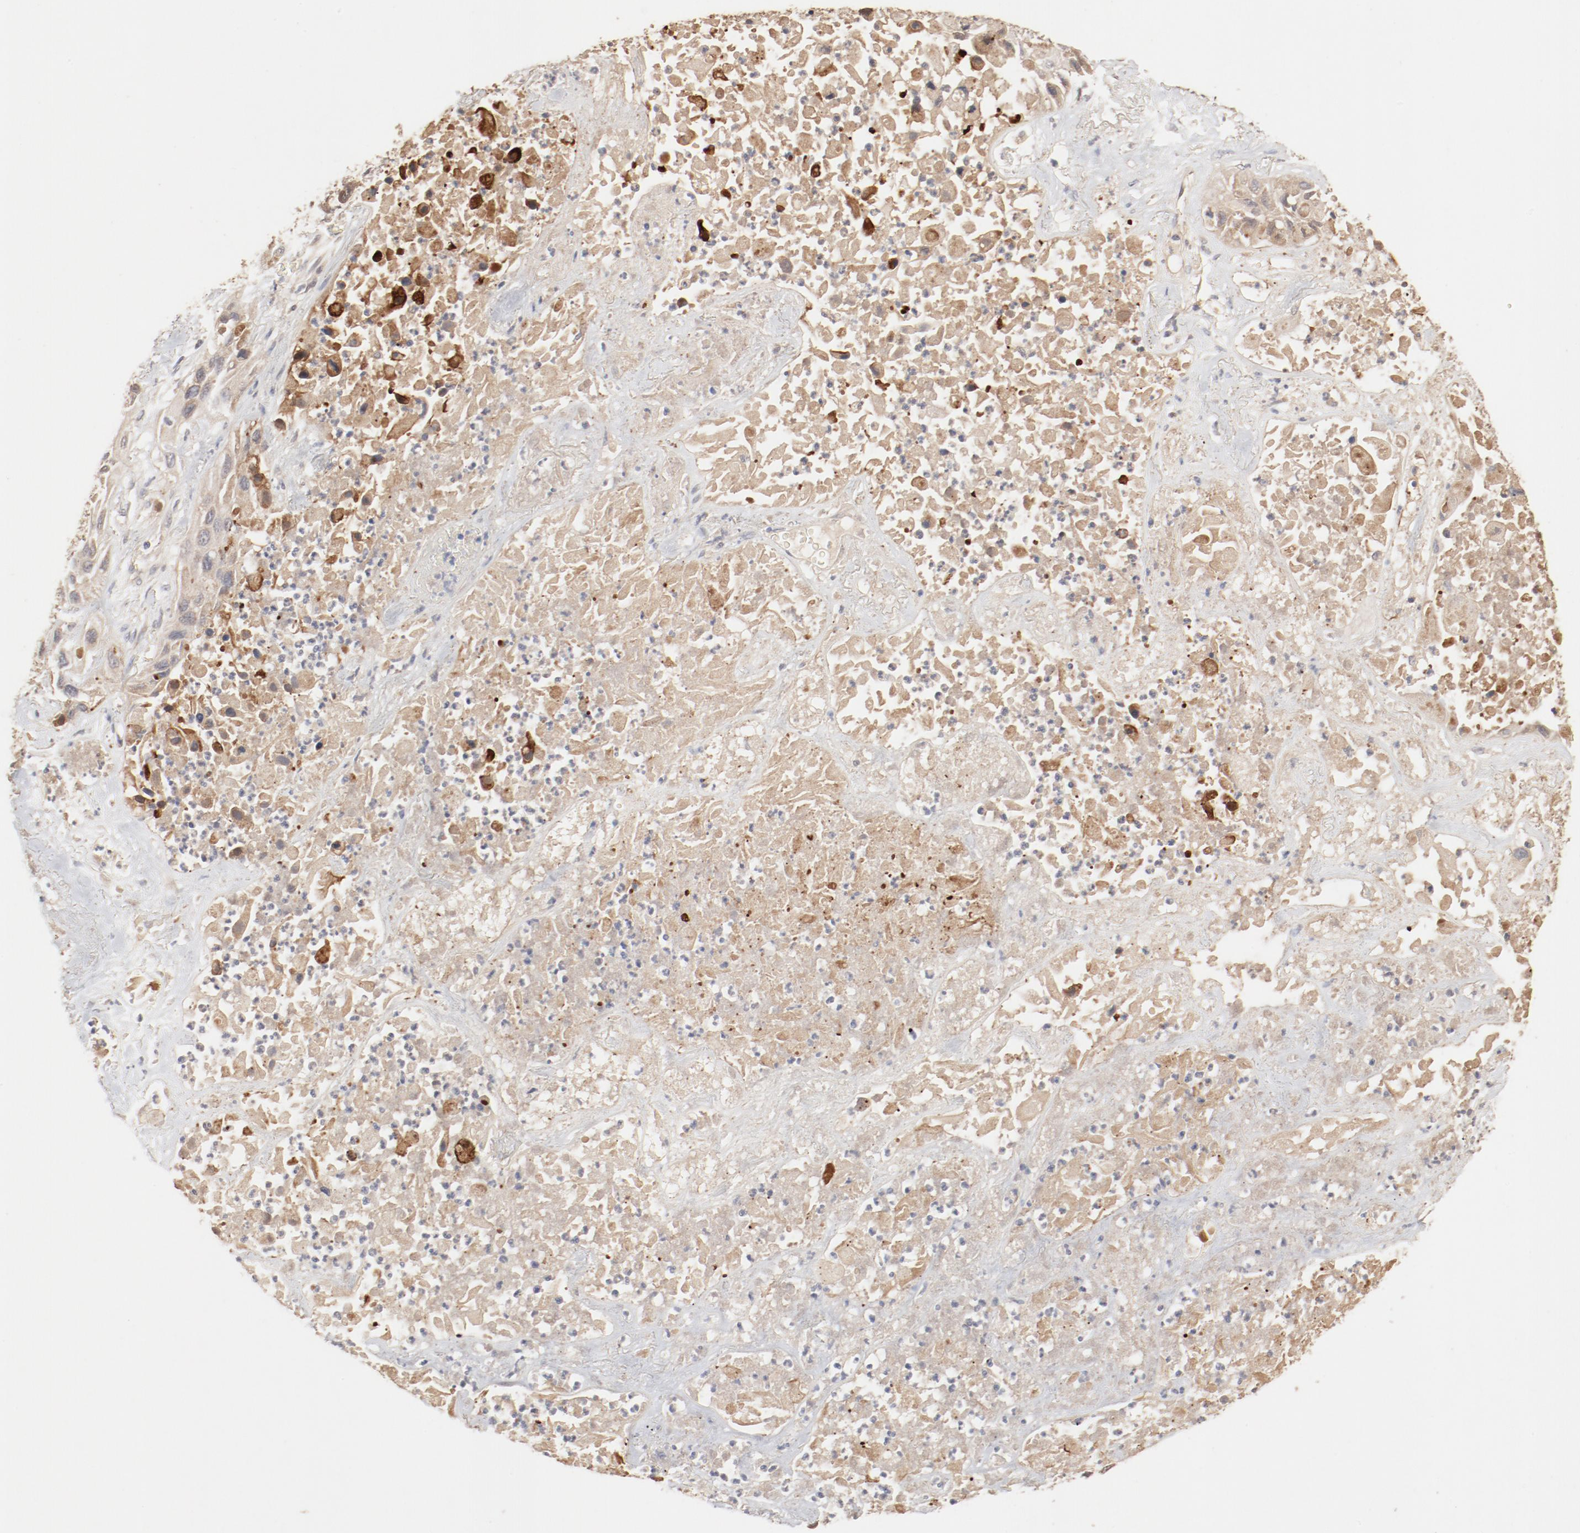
{"staining": {"intensity": "moderate", "quantity": ">75%", "location": "cytoplasmic/membranous"}, "tissue": "lung cancer", "cell_type": "Tumor cells", "image_type": "cancer", "snomed": [{"axis": "morphology", "description": "Squamous cell carcinoma, NOS"}, {"axis": "topography", "description": "Lung"}], "caption": "Immunohistochemistry (IHC) staining of lung squamous cell carcinoma, which shows medium levels of moderate cytoplasmic/membranous staining in about >75% of tumor cells indicating moderate cytoplasmic/membranous protein positivity. The staining was performed using DAB (3,3'-diaminobenzidine) (brown) for protein detection and nuclei were counterstained in hematoxylin (blue).", "gene": "IL3RA", "patient": {"sex": "female", "age": 76}}